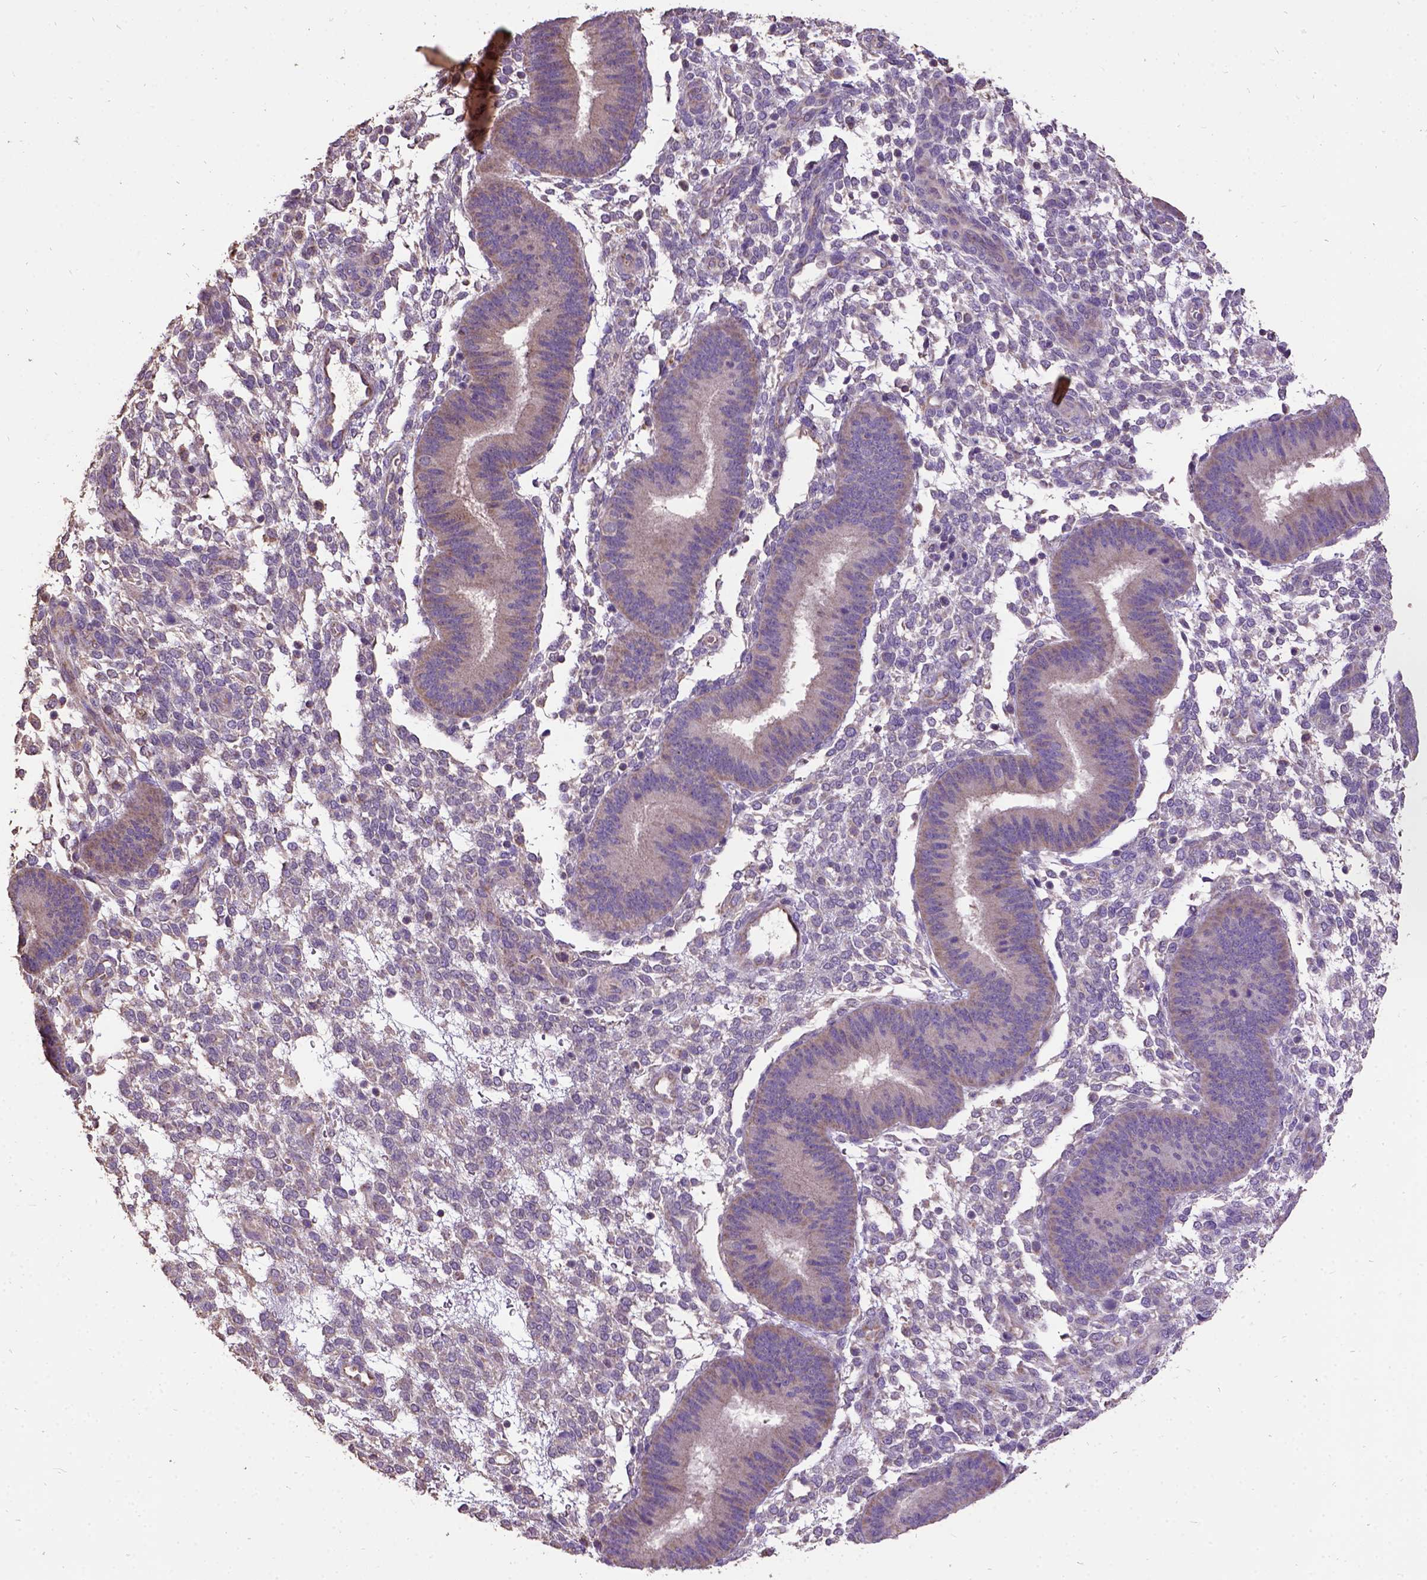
{"staining": {"intensity": "weak", "quantity": "25%-75%", "location": "cytoplasmic/membranous"}, "tissue": "endometrium", "cell_type": "Cells in endometrial stroma", "image_type": "normal", "snomed": [{"axis": "morphology", "description": "Normal tissue, NOS"}, {"axis": "topography", "description": "Endometrium"}], "caption": "Protein staining of normal endometrium demonstrates weak cytoplasmic/membranous positivity in approximately 25%-75% of cells in endometrial stroma.", "gene": "DQX1", "patient": {"sex": "female", "age": 39}}